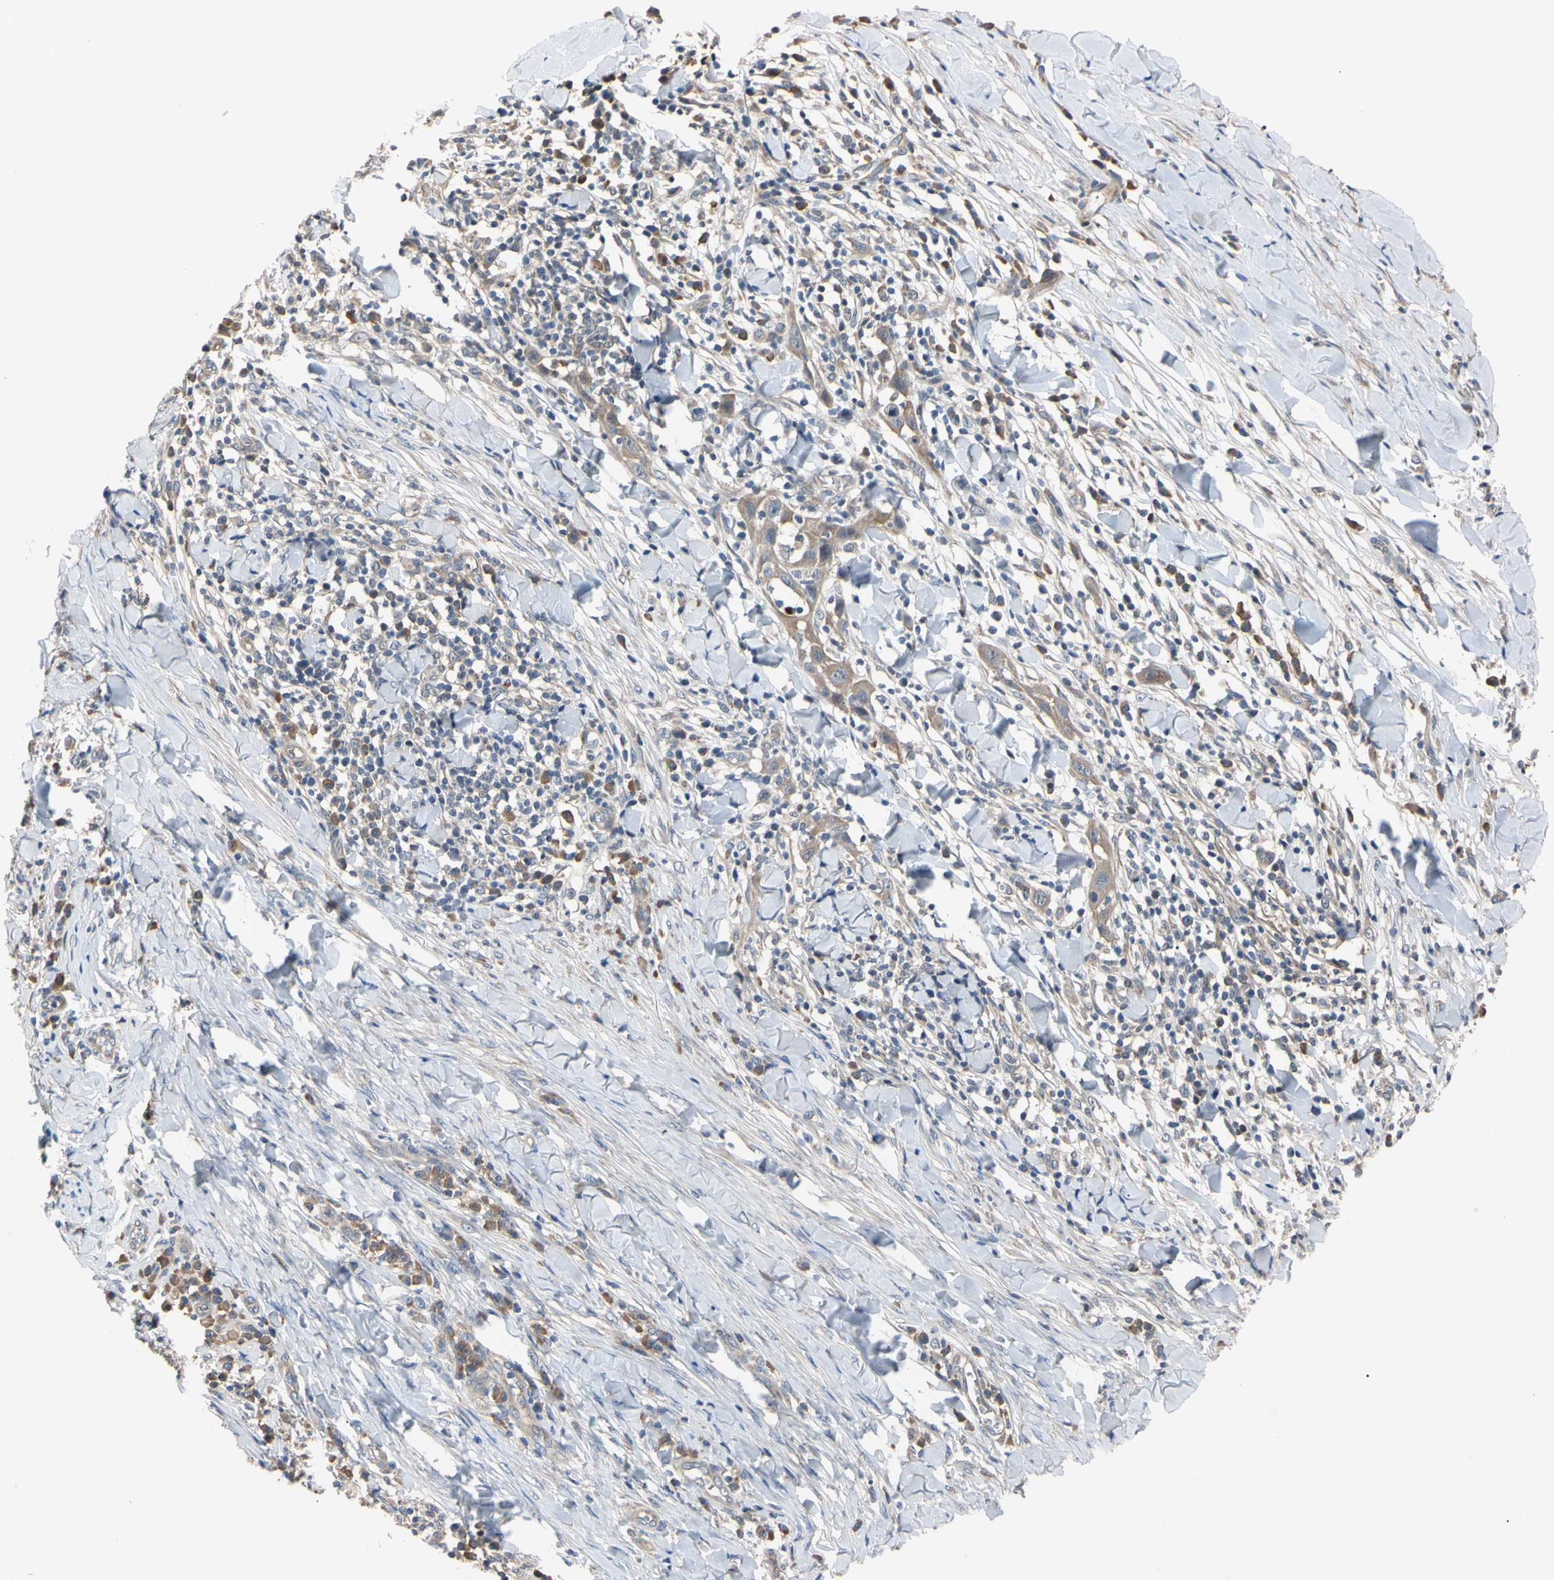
{"staining": {"intensity": "moderate", "quantity": ">75%", "location": "cytoplasmic/membranous"}, "tissue": "skin cancer", "cell_type": "Tumor cells", "image_type": "cancer", "snomed": [{"axis": "morphology", "description": "Squamous cell carcinoma, NOS"}, {"axis": "topography", "description": "Skin"}], "caption": "Skin cancer stained with a brown dye demonstrates moderate cytoplasmic/membranous positive staining in approximately >75% of tumor cells.", "gene": "RARS1", "patient": {"sex": "male", "age": 24}}